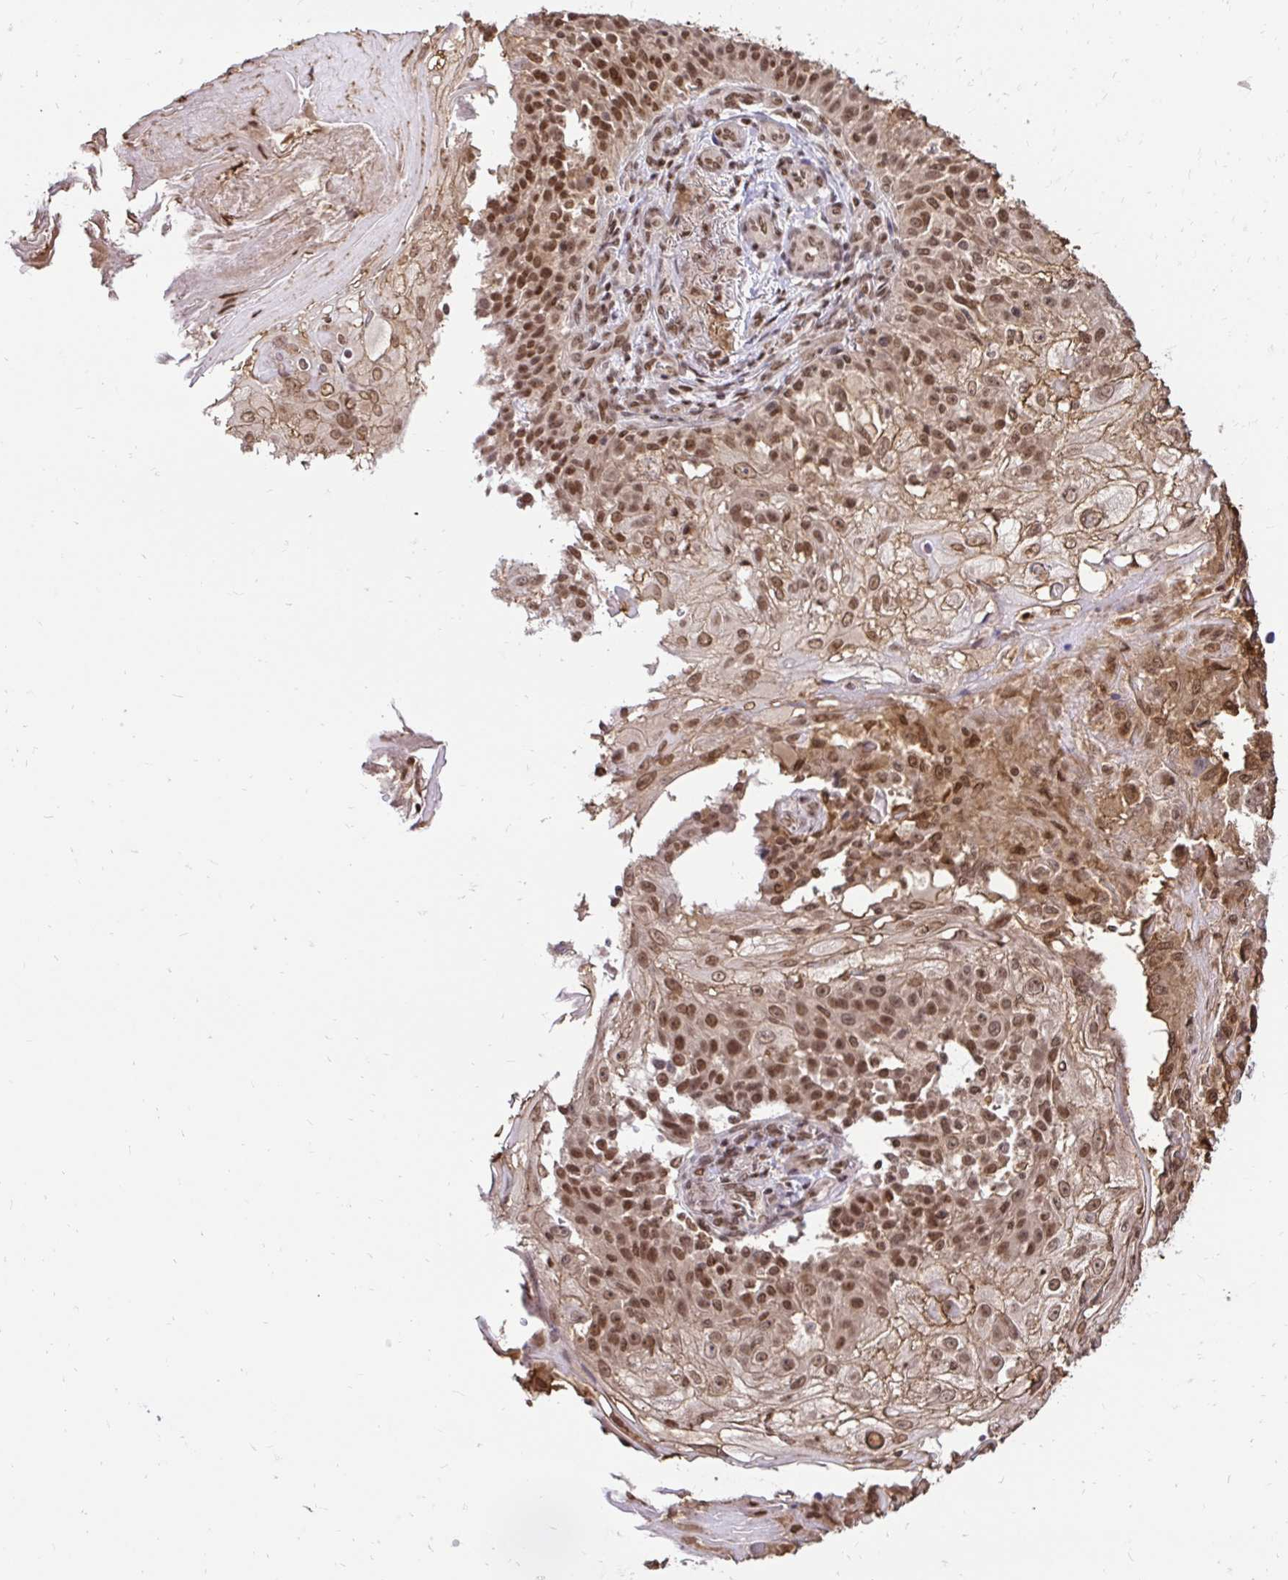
{"staining": {"intensity": "moderate", "quantity": ">75%", "location": "nuclear"}, "tissue": "skin cancer", "cell_type": "Tumor cells", "image_type": "cancer", "snomed": [{"axis": "morphology", "description": "Normal tissue, NOS"}, {"axis": "morphology", "description": "Squamous cell carcinoma, NOS"}, {"axis": "topography", "description": "Skin"}], "caption": "Protein expression analysis of skin squamous cell carcinoma exhibits moderate nuclear positivity in about >75% of tumor cells.", "gene": "GLYR1", "patient": {"sex": "female", "age": 83}}